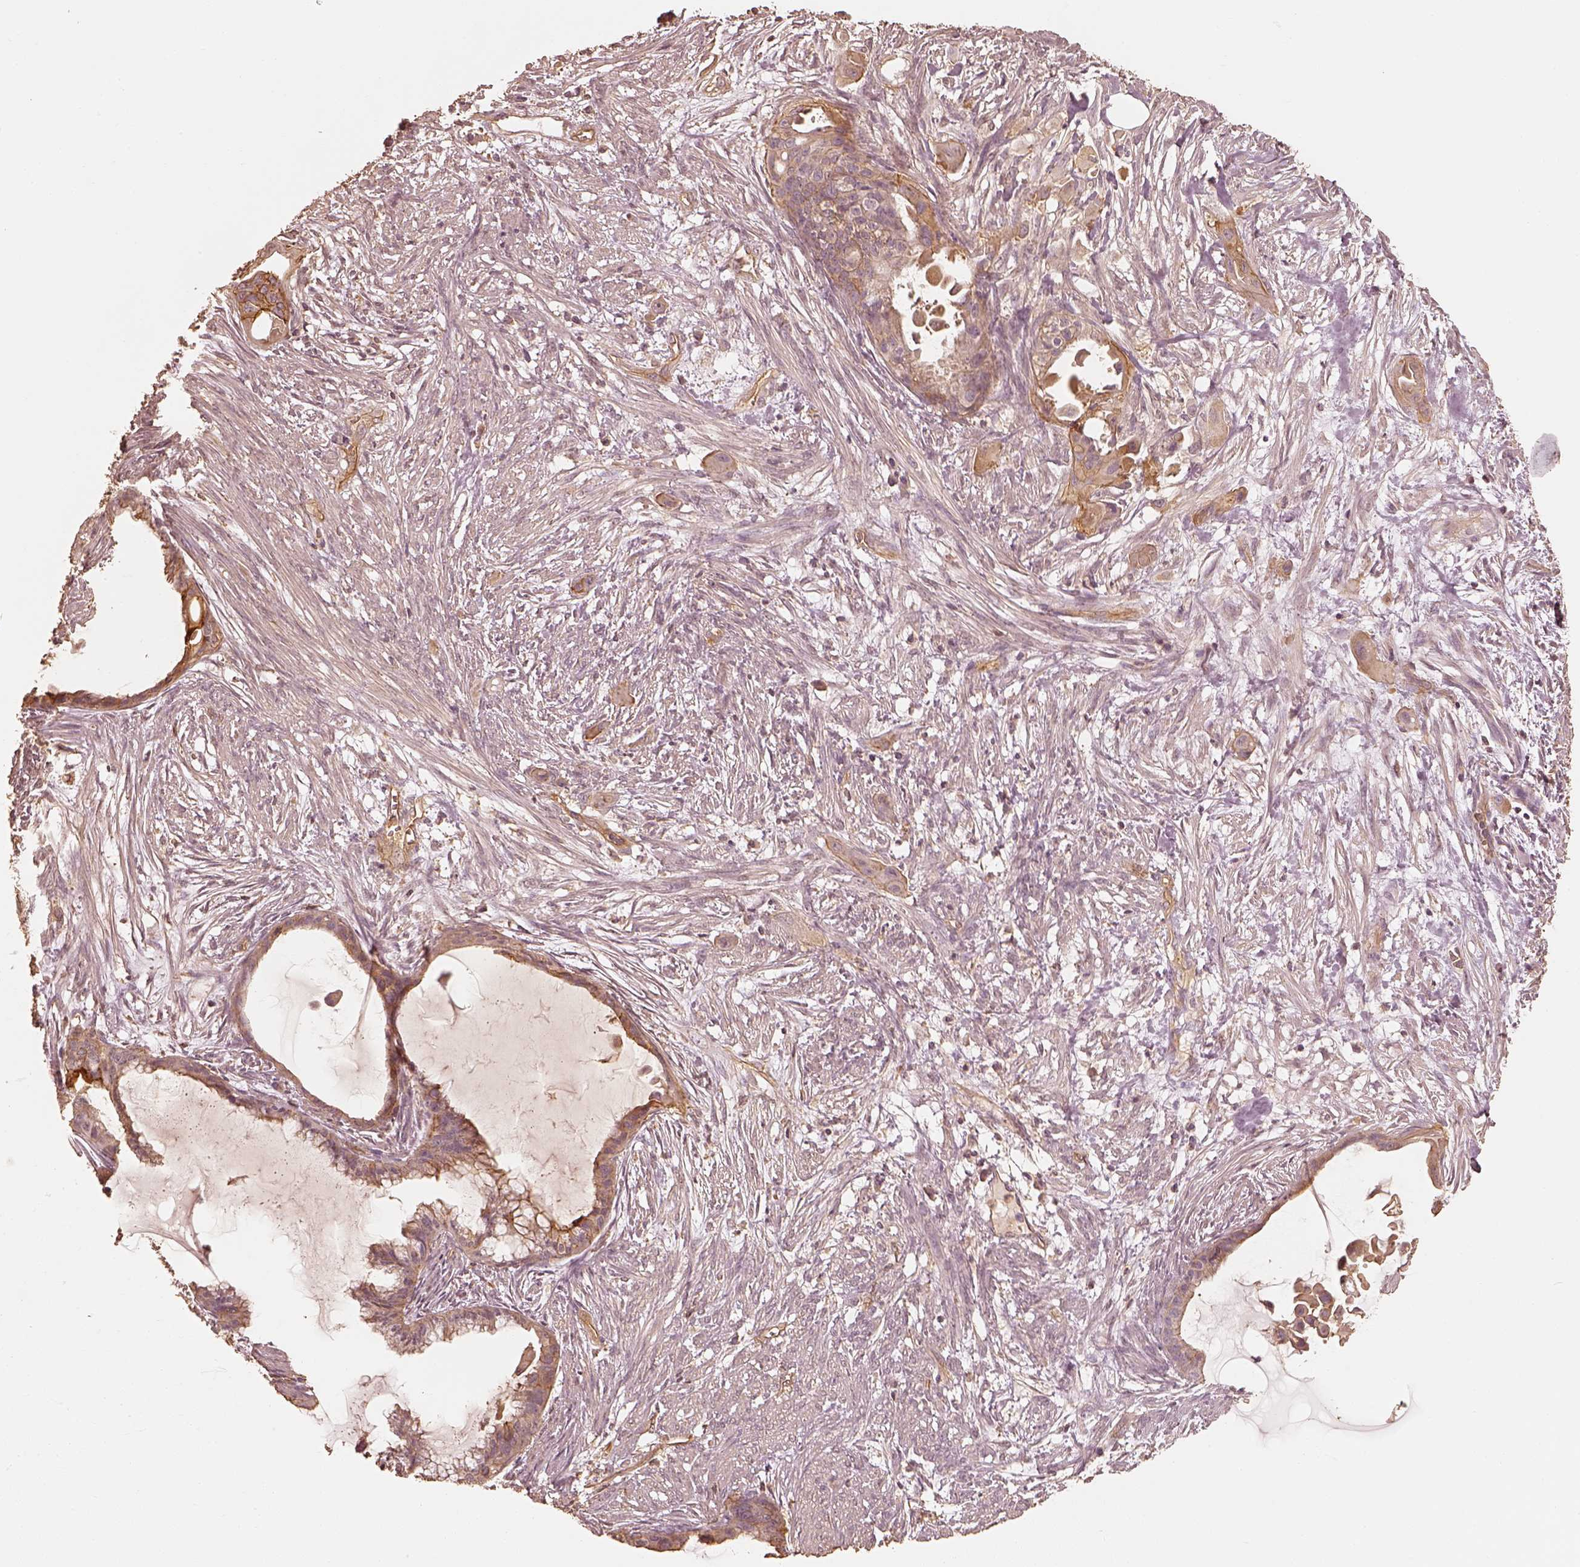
{"staining": {"intensity": "moderate", "quantity": "25%-75%", "location": "cytoplasmic/membranous"}, "tissue": "endometrial cancer", "cell_type": "Tumor cells", "image_type": "cancer", "snomed": [{"axis": "morphology", "description": "Adenocarcinoma, NOS"}, {"axis": "topography", "description": "Endometrium"}], "caption": "Immunohistochemical staining of adenocarcinoma (endometrial) reveals medium levels of moderate cytoplasmic/membranous protein positivity in approximately 25%-75% of tumor cells.", "gene": "WDR7", "patient": {"sex": "female", "age": 86}}